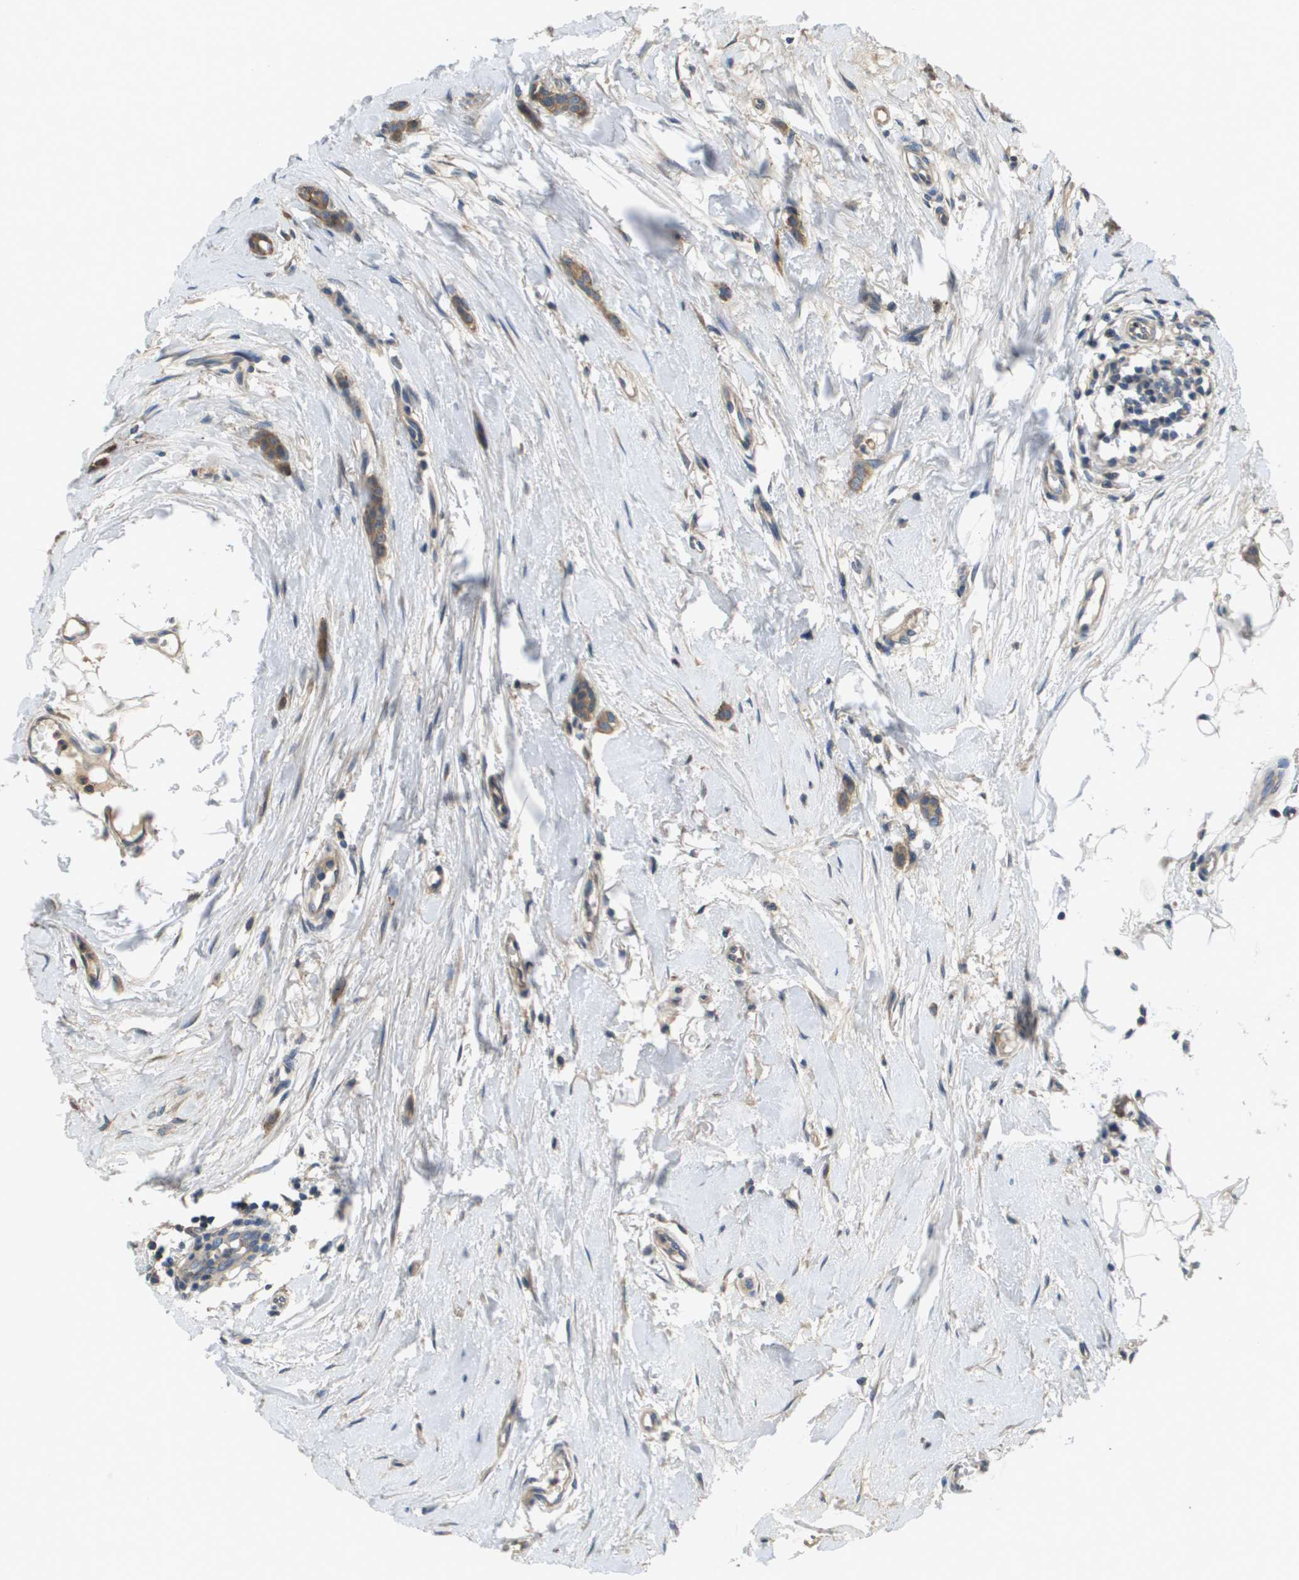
{"staining": {"intensity": "moderate", "quantity": "25%-75%", "location": "cytoplasmic/membranous"}, "tissue": "breast cancer", "cell_type": "Tumor cells", "image_type": "cancer", "snomed": [{"axis": "morphology", "description": "Lobular carcinoma"}, {"axis": "topography", "description": "Skin"}, {"axis": "topography", "description": "Breast"}], "caption": "Immunohistochemical staining of human breast lobular carcinoma reveals medium levels of moderate cytoplasmic/membranous staining in approximately 25%-75% of tumor cells. (DAB IHC with brightfield microscopy, high magnification).", "gene": "KRT23", "patient": {"sex": "female", "age": 46}}